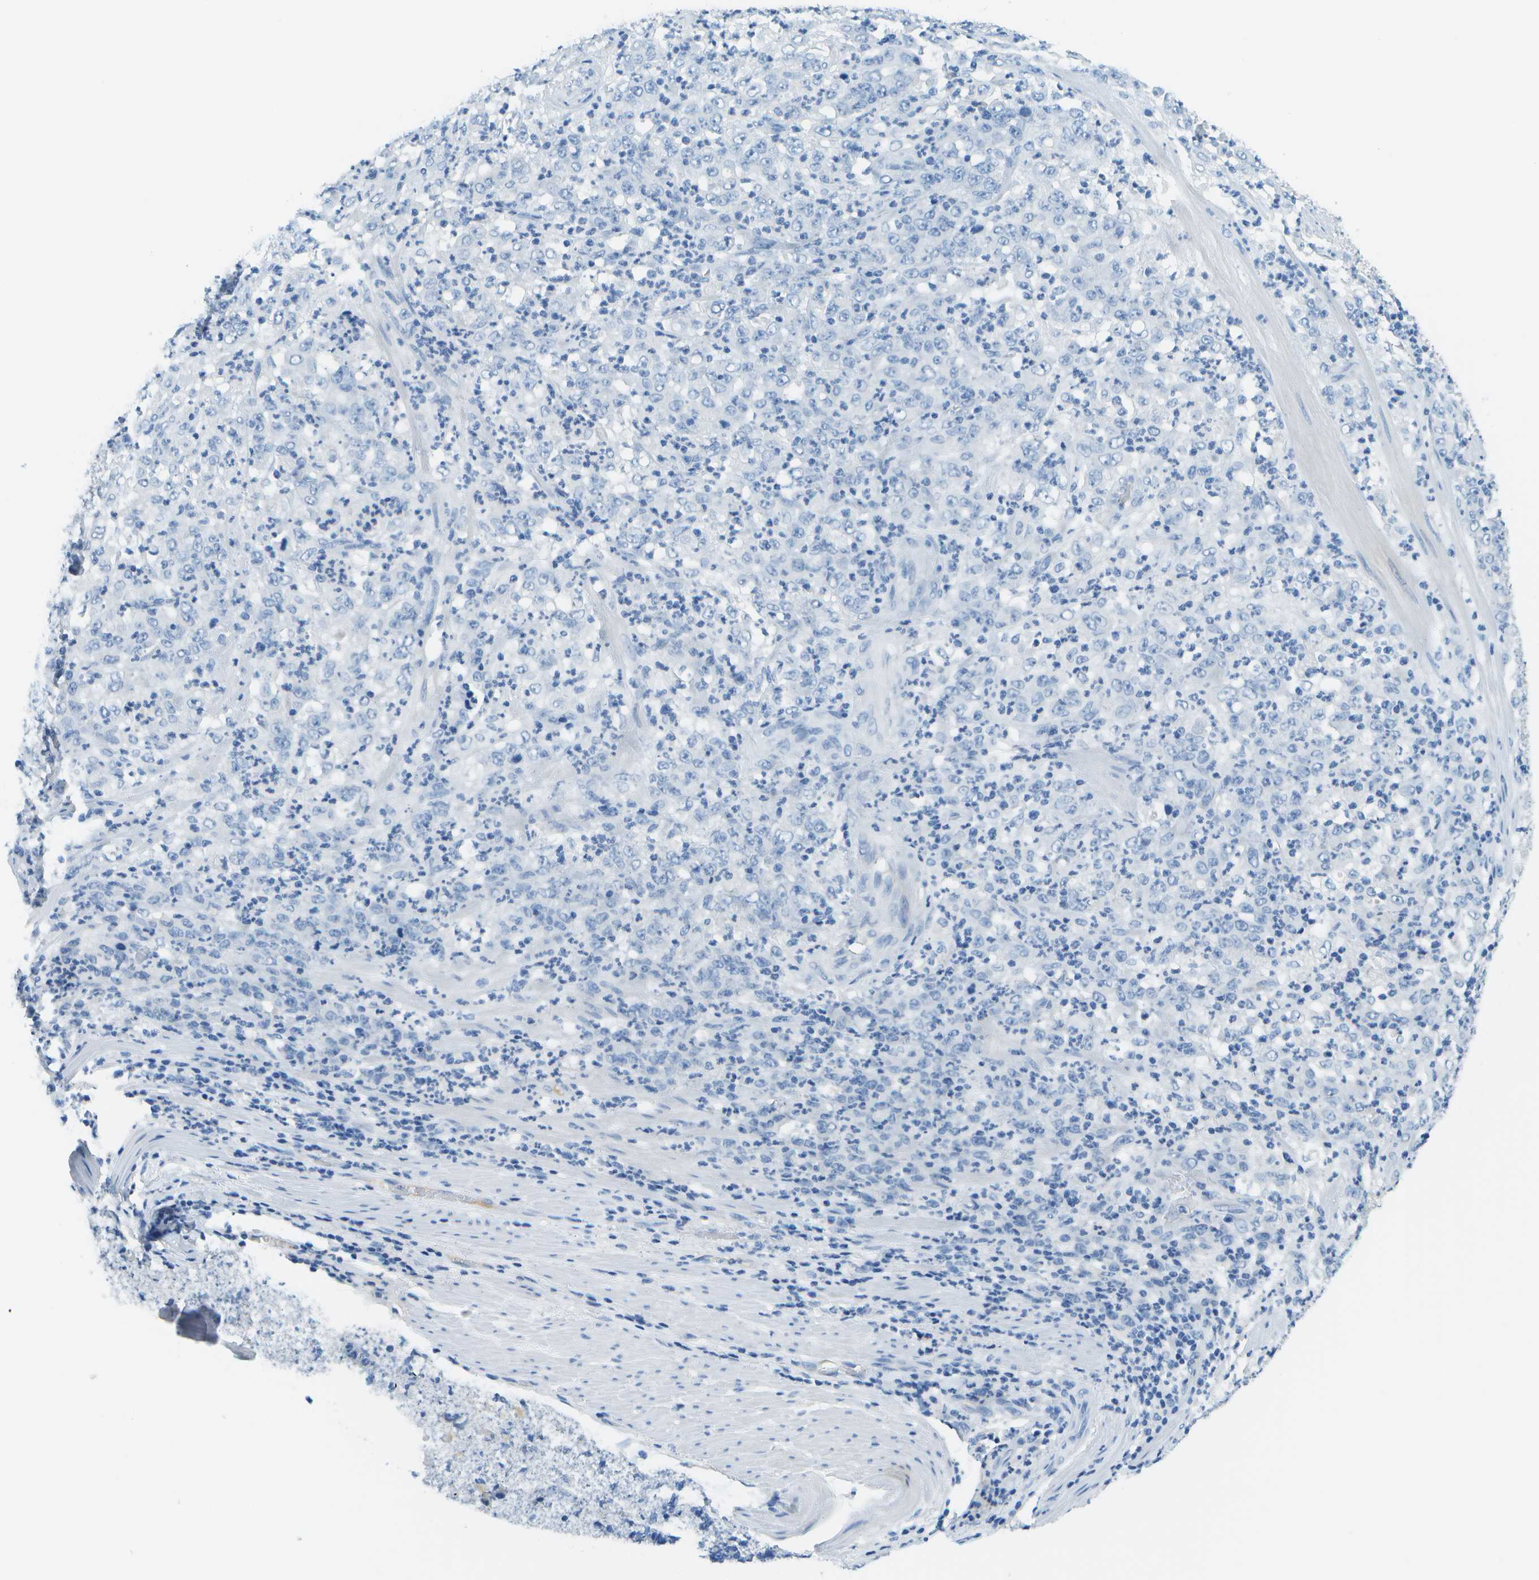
{"staining": {"intensity": "negative", "quantity": "none", "location": "none"}, "tissue": "stomach cancer", "cell_type": "Tumor cells", "image_type": "cancer", "snomed": [{"axis": "morphology", "description": "Adenocarcinoma, NOS"}, {"axis": "topography", "description": "Stomach, lower"}], "caption": "DAB (3,3'-diaminobenzidine) immunohistochemical staining of human stomach cancer shows no significant expression in tumor cells.", "gene": "C1S", "patient": {"sex": "female", "age": 71}}